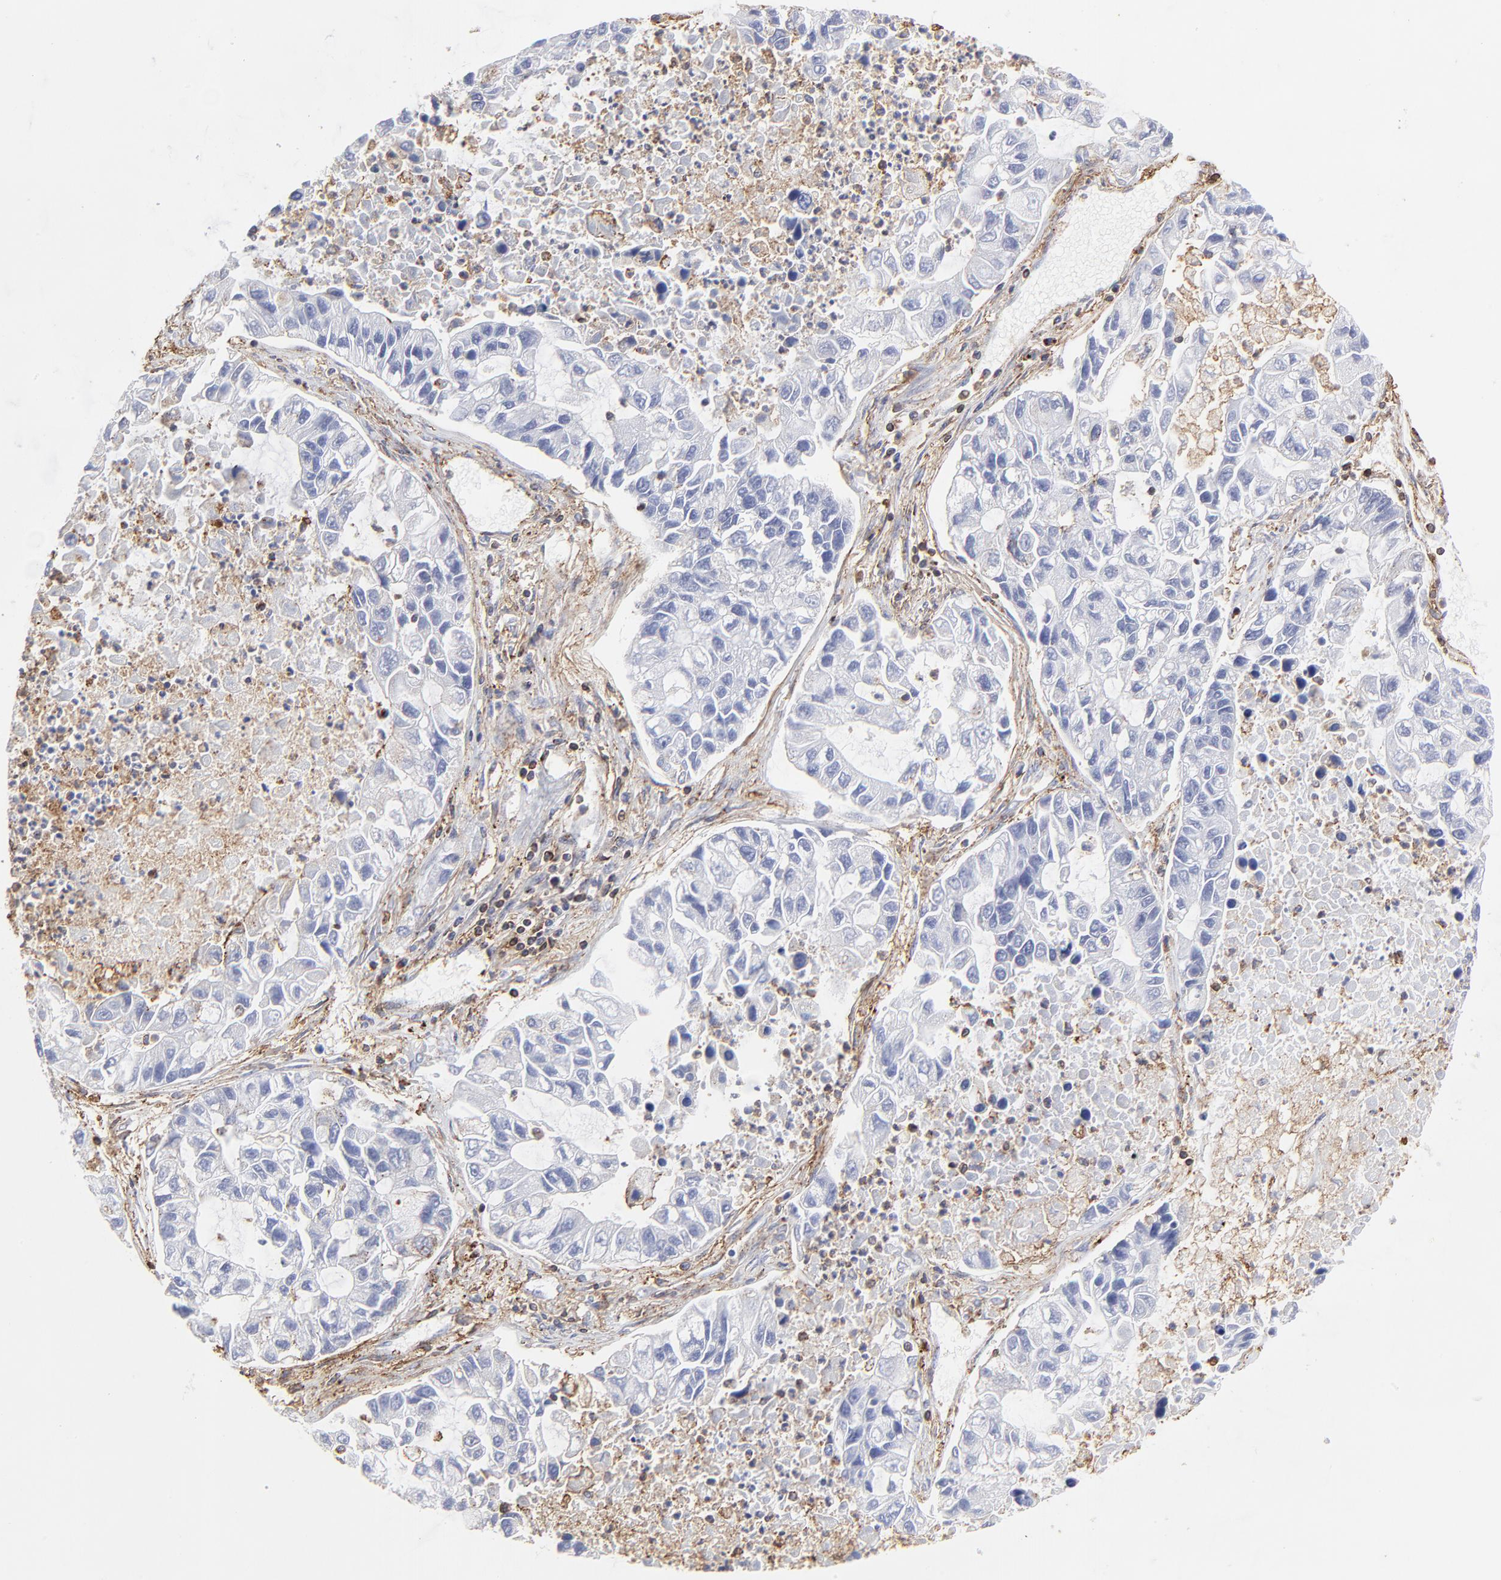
{"staining": {"intensity": "negative", "quantity": "none", "location": "none"}, "tissue": "lung cancer", "cell_type": "Tumor cells", "image_type": "cancer", "snomed": [{"axis": "morphology", "description": "Adenocarcinoma, NOS"}, {"axis": "topography", "description": "Lung"}], "caption": "Human lung cancer stained for a protein using immunohistochemistry exhibits no positivity in tumor cells.", "gene": "ANXA6", "patient": {"sex": "female", "age": 51}}